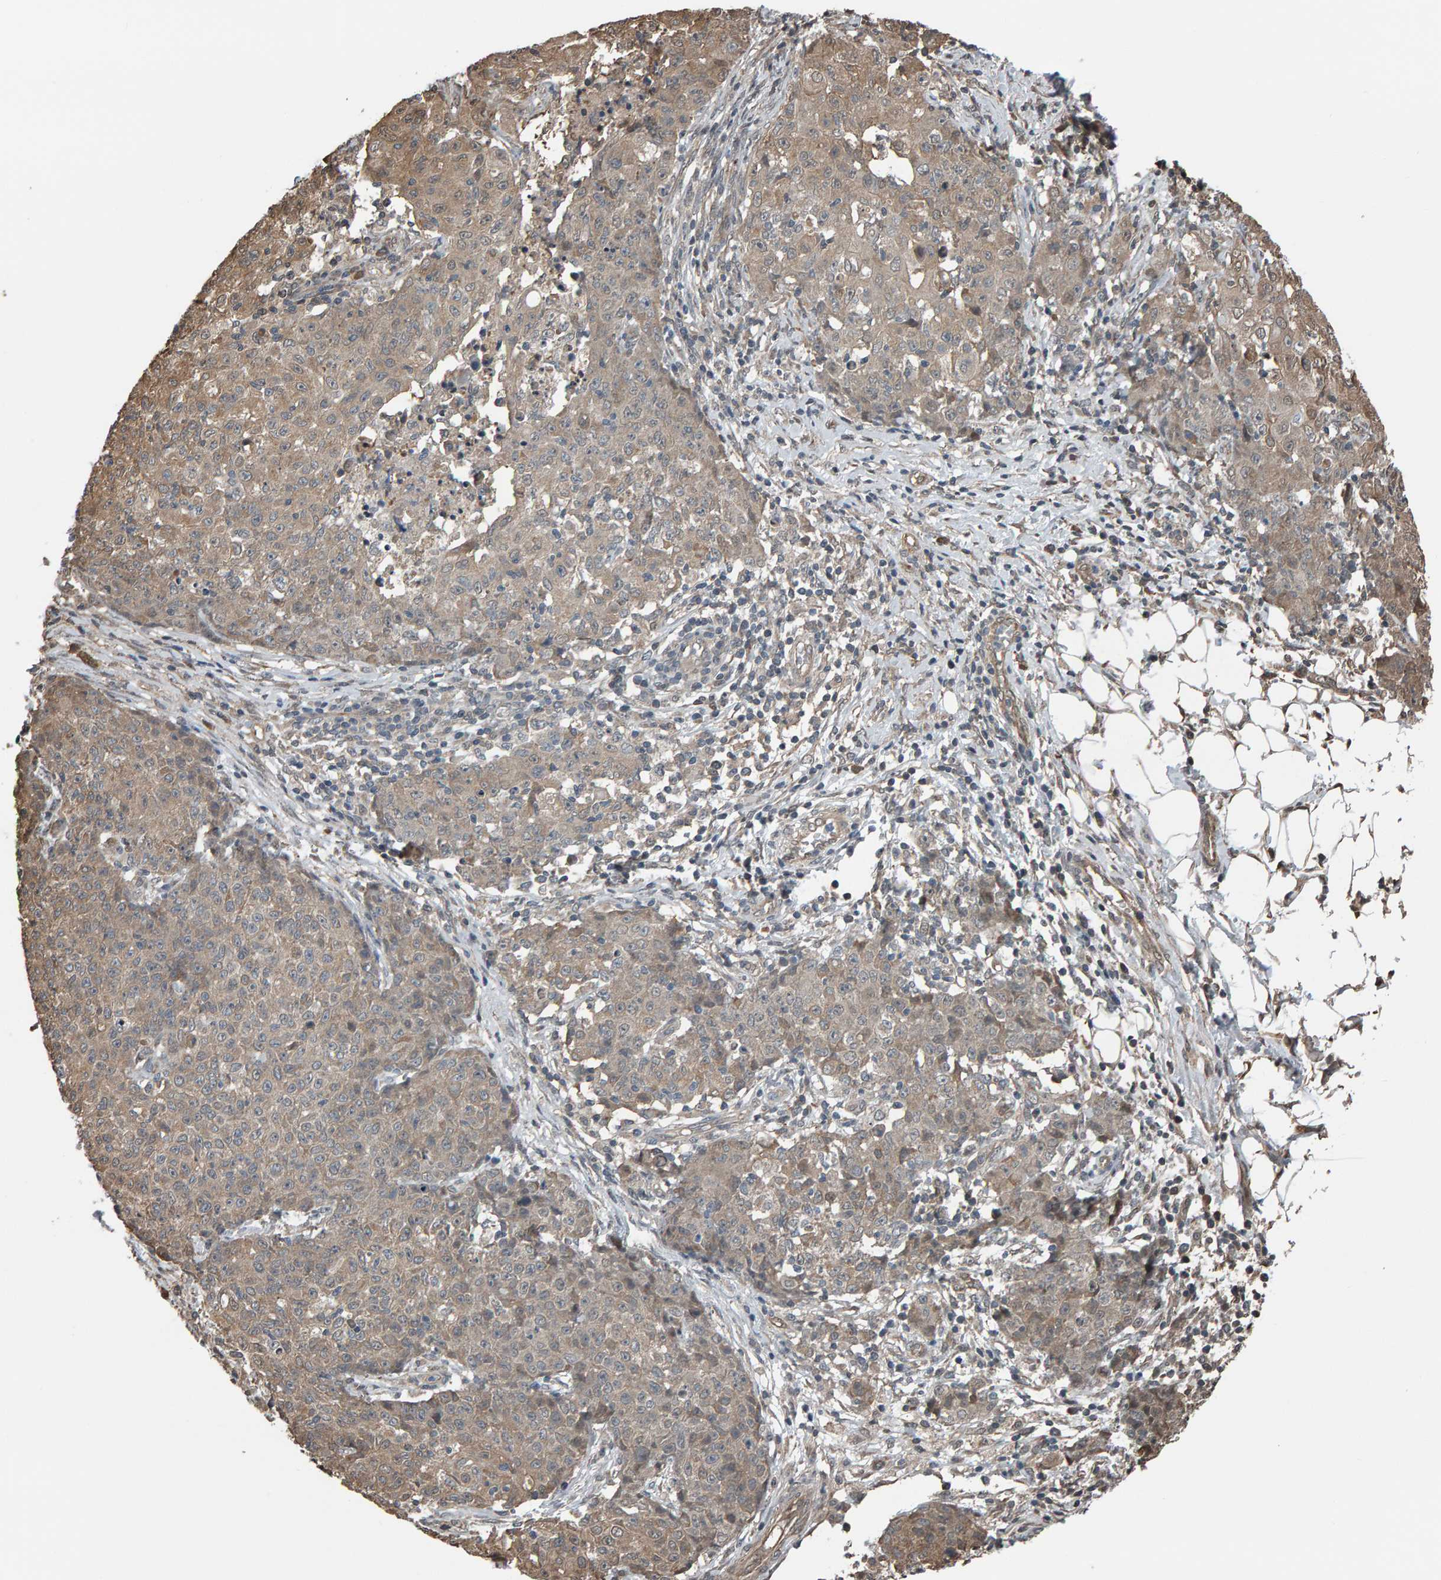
{"staining": {"intensity": "weak", "quantity": ">75%", "location": "cytoplasmic/membranous"}, "tissue": "ovarian cancer", "cell_type": "Tumor cells", "image_type": "cancer", "snomed": [{"axis": "morphology", "description": "Carcinoma, endometroid"}, {"axis": "topography", "description": "Ovary"}], "caption": "This micrograph shows ovarian cancer stained with immunohistochemistry to label a protein in brown. The cytoplasmic/membranous of tumor cells show weak positivity for the protein. Nuclei are counter-stained blue.", "gene": "COASY", "patient": {"sex": "female", "age": 42}}